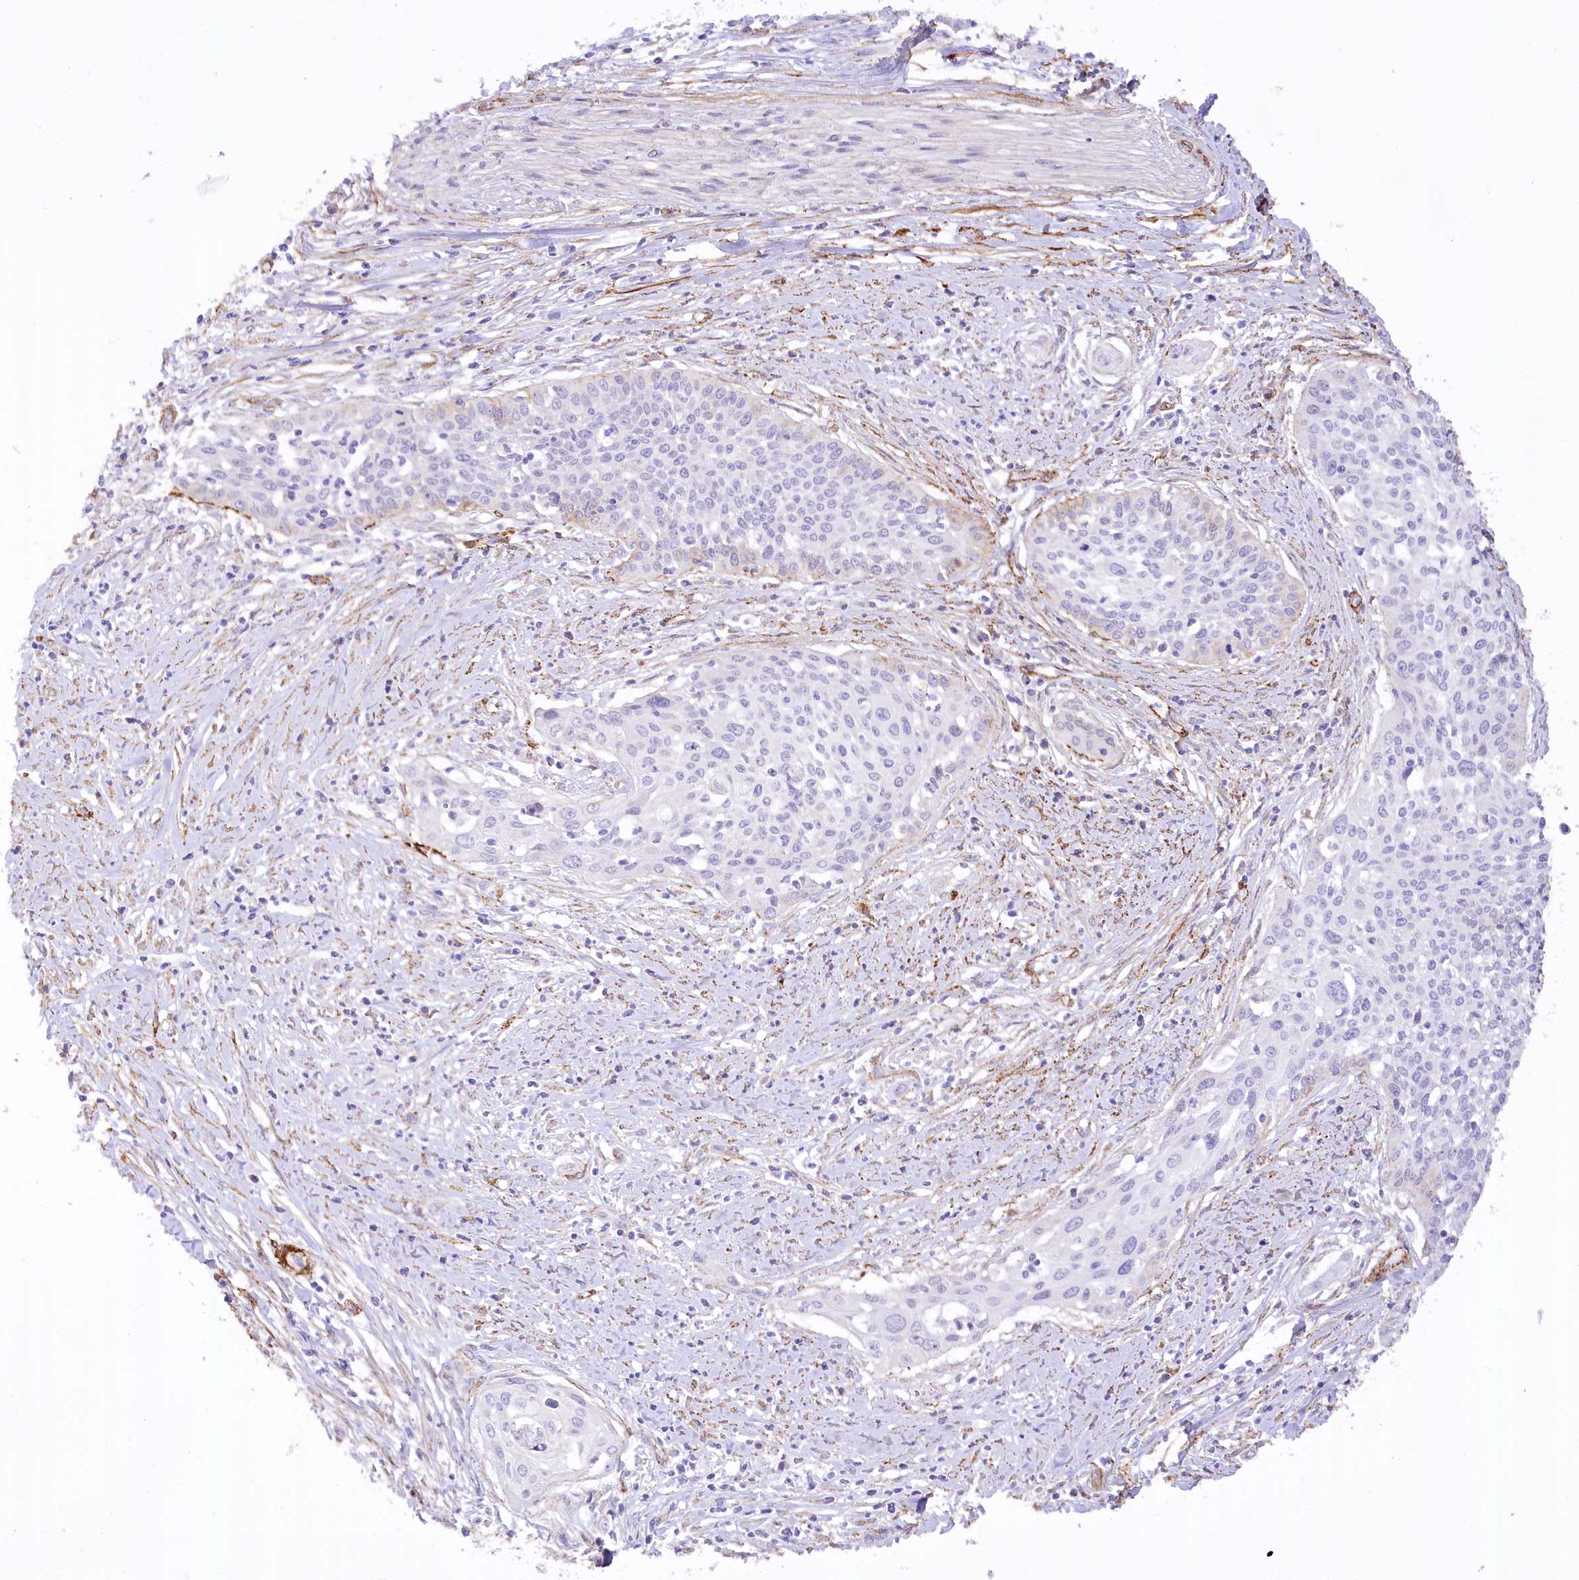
{"staining": {"intensity": "negative", "quantity": "none", "location": "none"}, "tissue": "cervical cancer", "cell_type": "Tumor cells", "image_type": "cancer", "snomed": [{"axis": "morphology", "description": "Squamous cell carcinoma, NOS"}, {"axis": "topography", "description": "Cervix"}], "caption": "DAB immunohistochemical staining of cervical cancer displays no significant expression in tumor cells. The staining is performed using DAB brown chromogen with nuclei counter-stained in using hematoxylin.", "gene": "SYNPO2", "patient": {"sex": "female", "age": 34}}